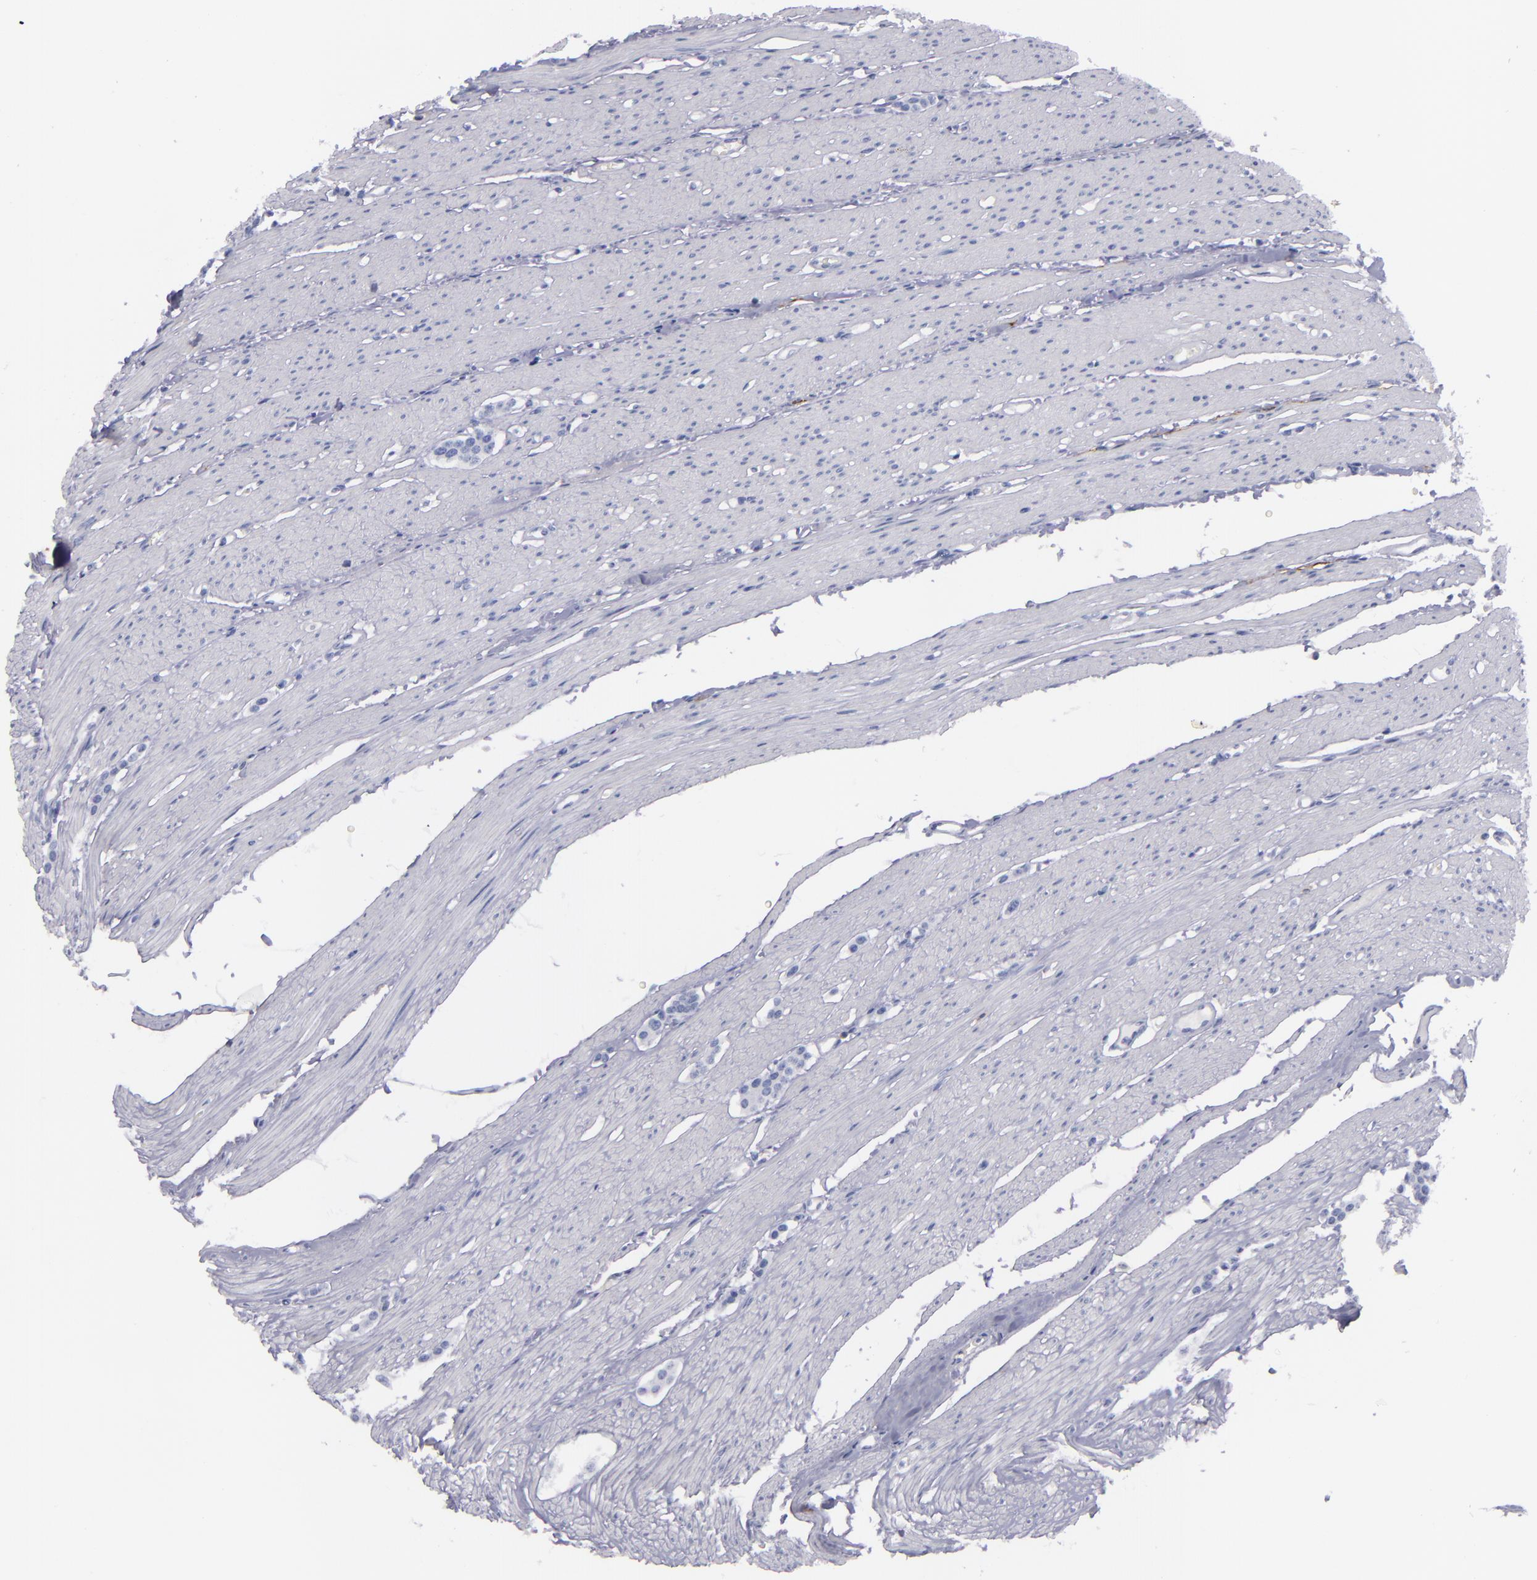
{"staining": {"intensity": "negative", "quantity": "none", "location": "none"}, "tissue": "carcinoid", "cell_type": "Tumor cells", "image_type": "cancer", "snomed": [{"axis": "morphology", "description": "Carcinoid, malignant, NOS"}, {"axis": "topography", "description": "Small intestine"}], "caption": "Immunohistochemistry of human carcinoid demonstrates no positivity in tumor cells.", "gene": "CD38", "patient": {"sex": "male", "age": 60}}